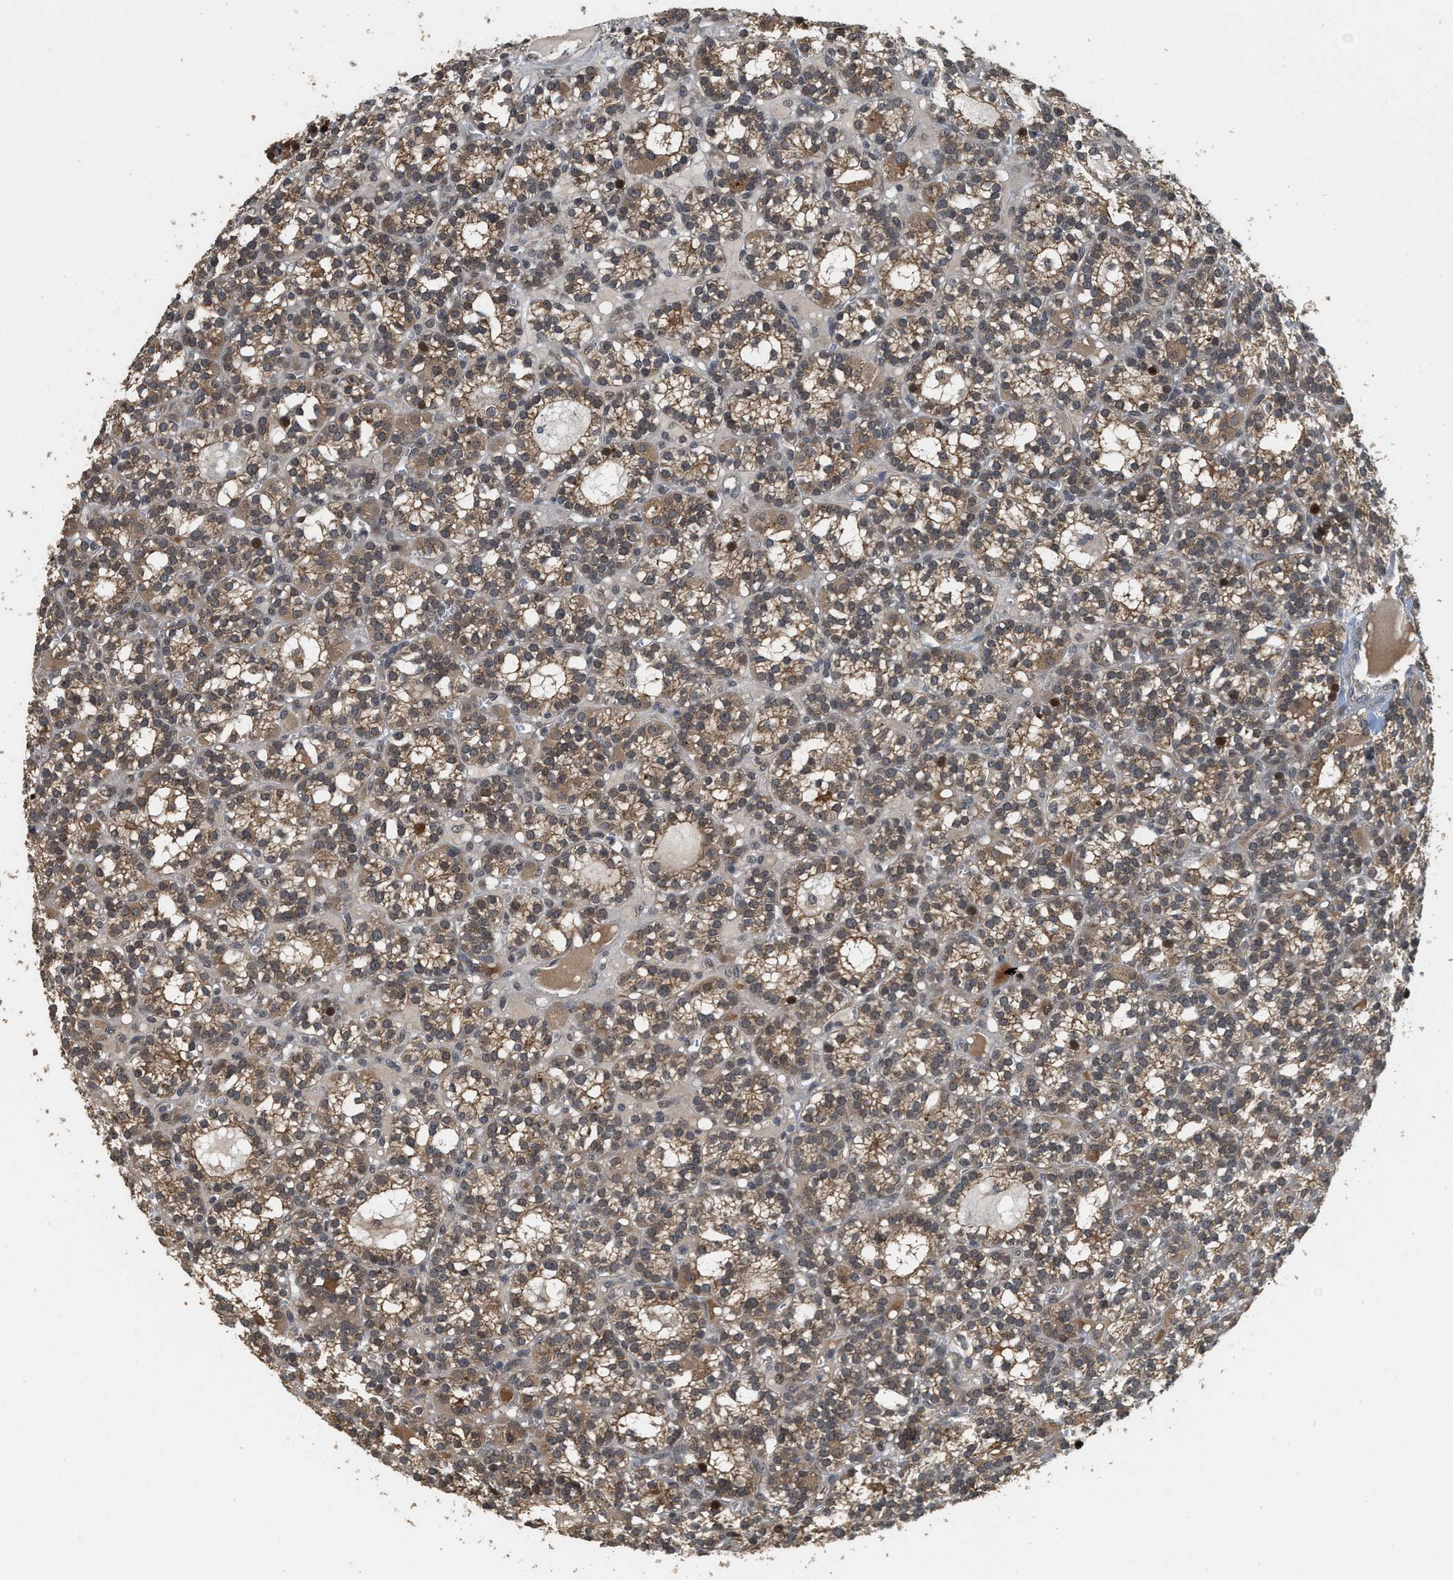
{"staining": {"intensity": "weak", "quantity": ">75%", "location": "cytoplasmic/membranous"}, "tissue": "parathyroid gland", "cell_type": "Glandular cells", "image_type": "normal", "snomed": [{"axis": "morphology", "description": "Normal tissue, NOS"}, {"axis": "morphology", "description": "Adenoma, NOS"}, {"axis": "topography", "description": "Parathyroid gland"}], "caption": "A histopathology image showing weak cytoplasmic/membranous expression in approximately >75% of glandular cells in normal parathyroid gland, as visualized by brown immunohistochemical staining.", "gene": "ELP2", "patient": {"sex": "female", "age": 58}}